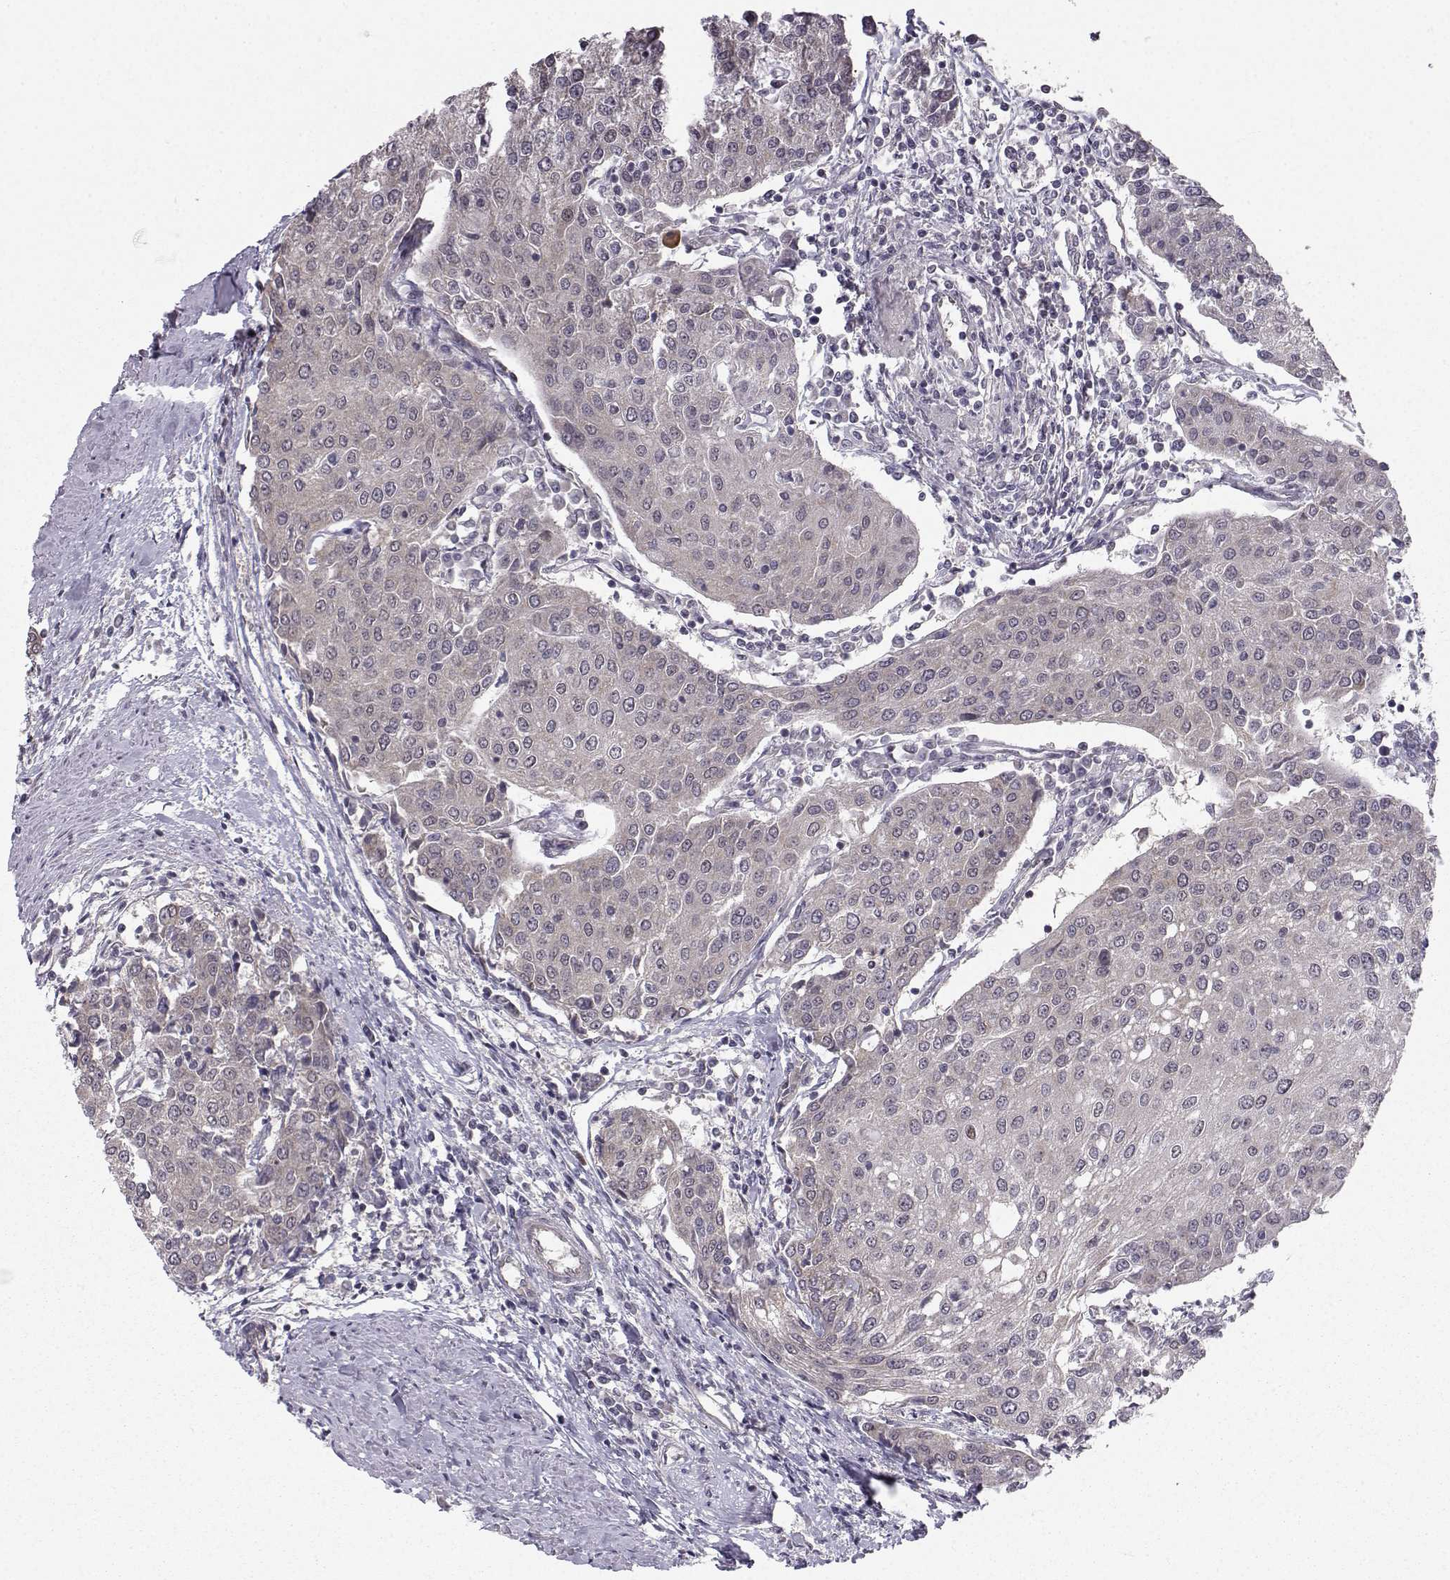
{"staining": {"intensity": "negative", "quantity": "none", "location": "none"}, "tissue": "urothelial cancer", "cell_type": "Tumor cells", "image_type": "cancer", "snomed": [{"axis": "morphology", "description": "Urothelial carcinoma, High grade"}, {"axis": "topography", "description": "Urinary bladder"}], "caption": "Immunohistochemistry micrograph of neoplastic tissue: human high-grade urothelial carcinoma stained with DAB (3,3'-diaminobenzidine) exhibits no significant protein positivity in tumor cells.", "gene": "PKN2", "patient": {"sex": "female", "age": 85}}